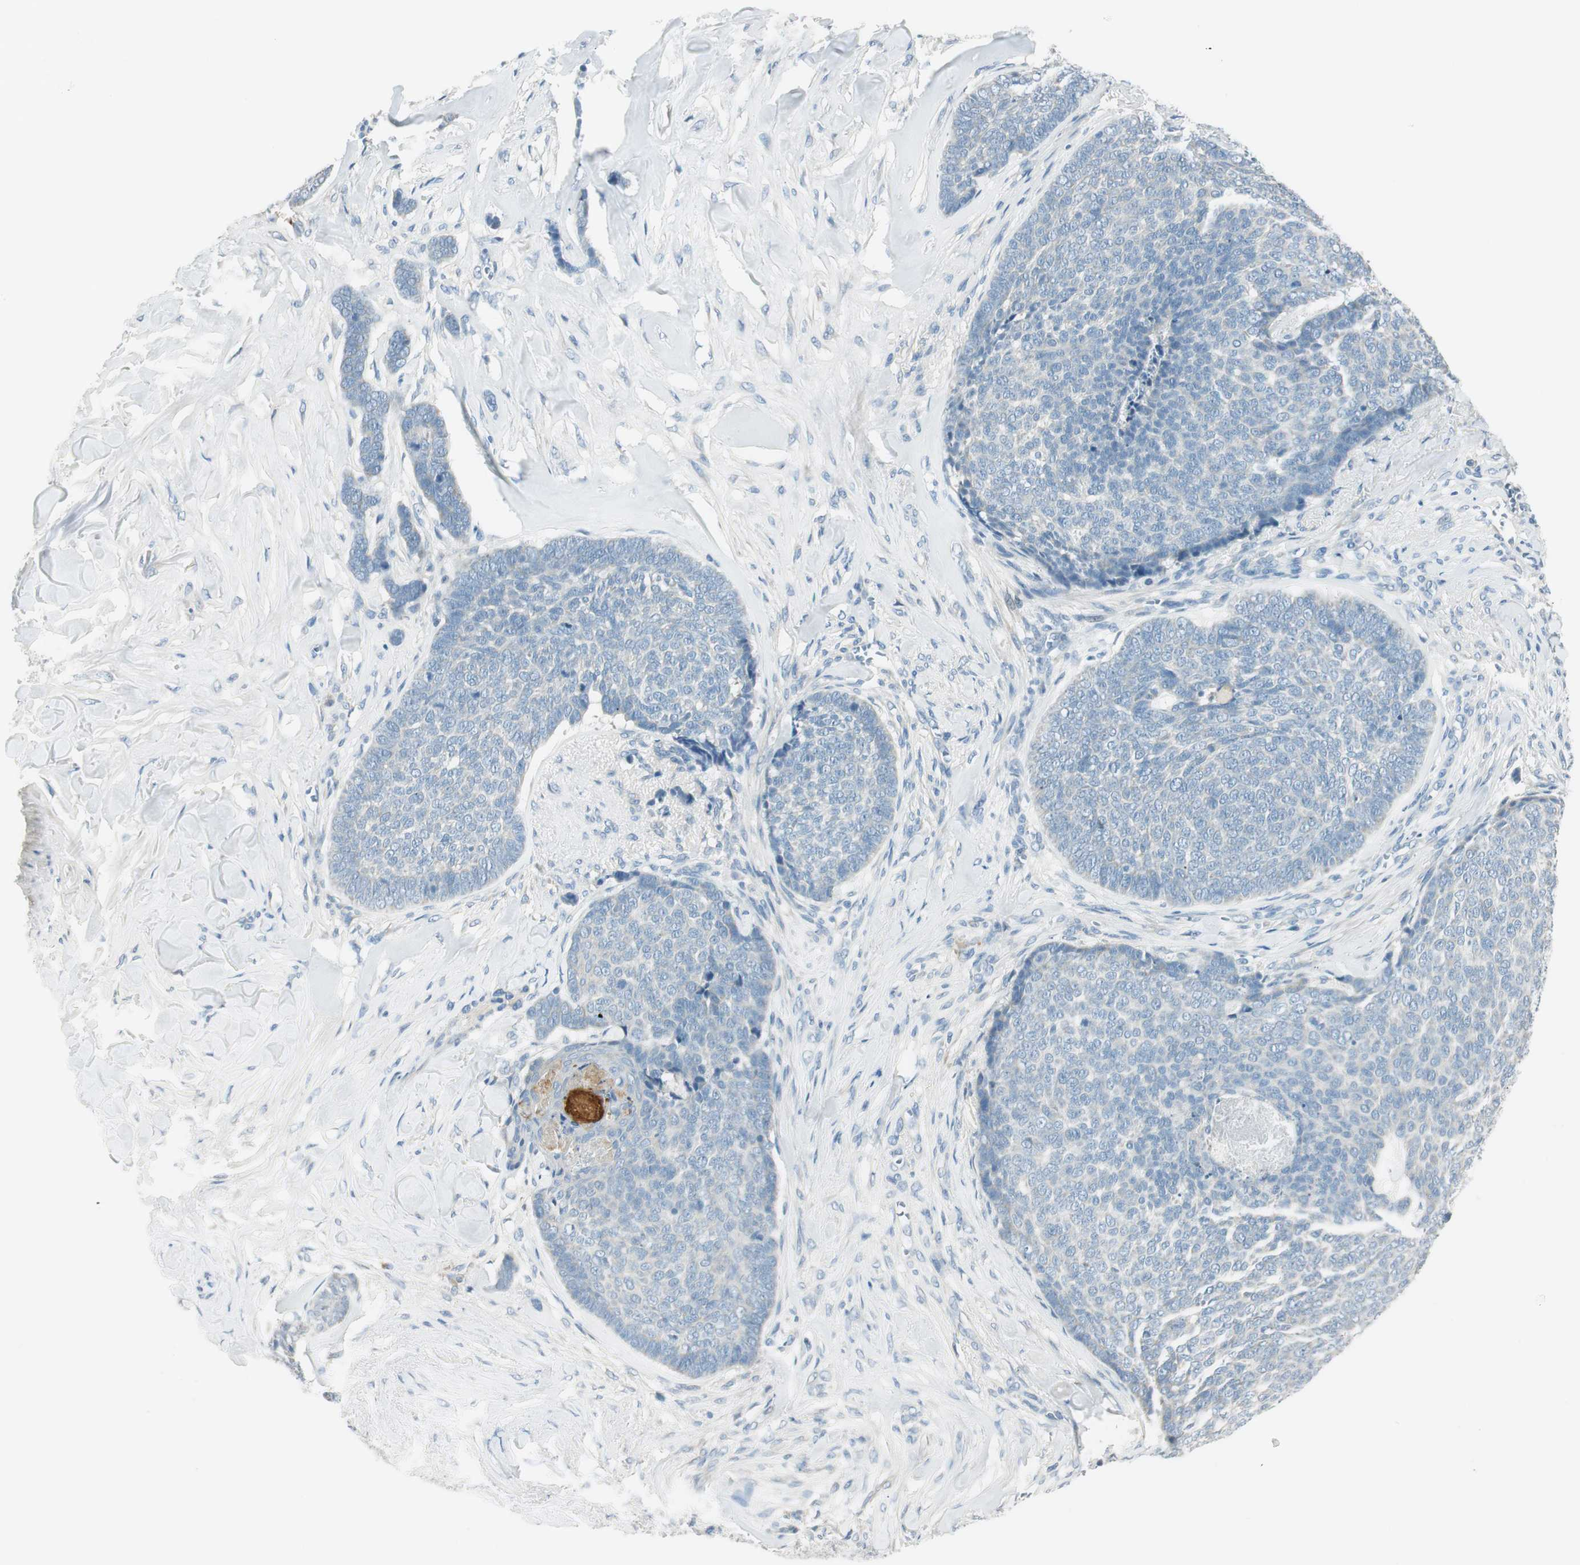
{"staining": {"intensity": "negative", "quantity": "none", "location": "none"}, "tissue": "skin cancer", "cell_type": "Tumor cells", "image_type": "cancer", "snomed": [{"axis": "morphology", "description": "Basal cell carcinoma"}, {"axis": "topography", "description": "Skin"}], "caption": "DAB immunohistochemical staining of basal cell carcinoma (skin) displays no significant expression in tumor cells.", "gene": "TACR3", "patient": {"sex": "male", "age": 84}}